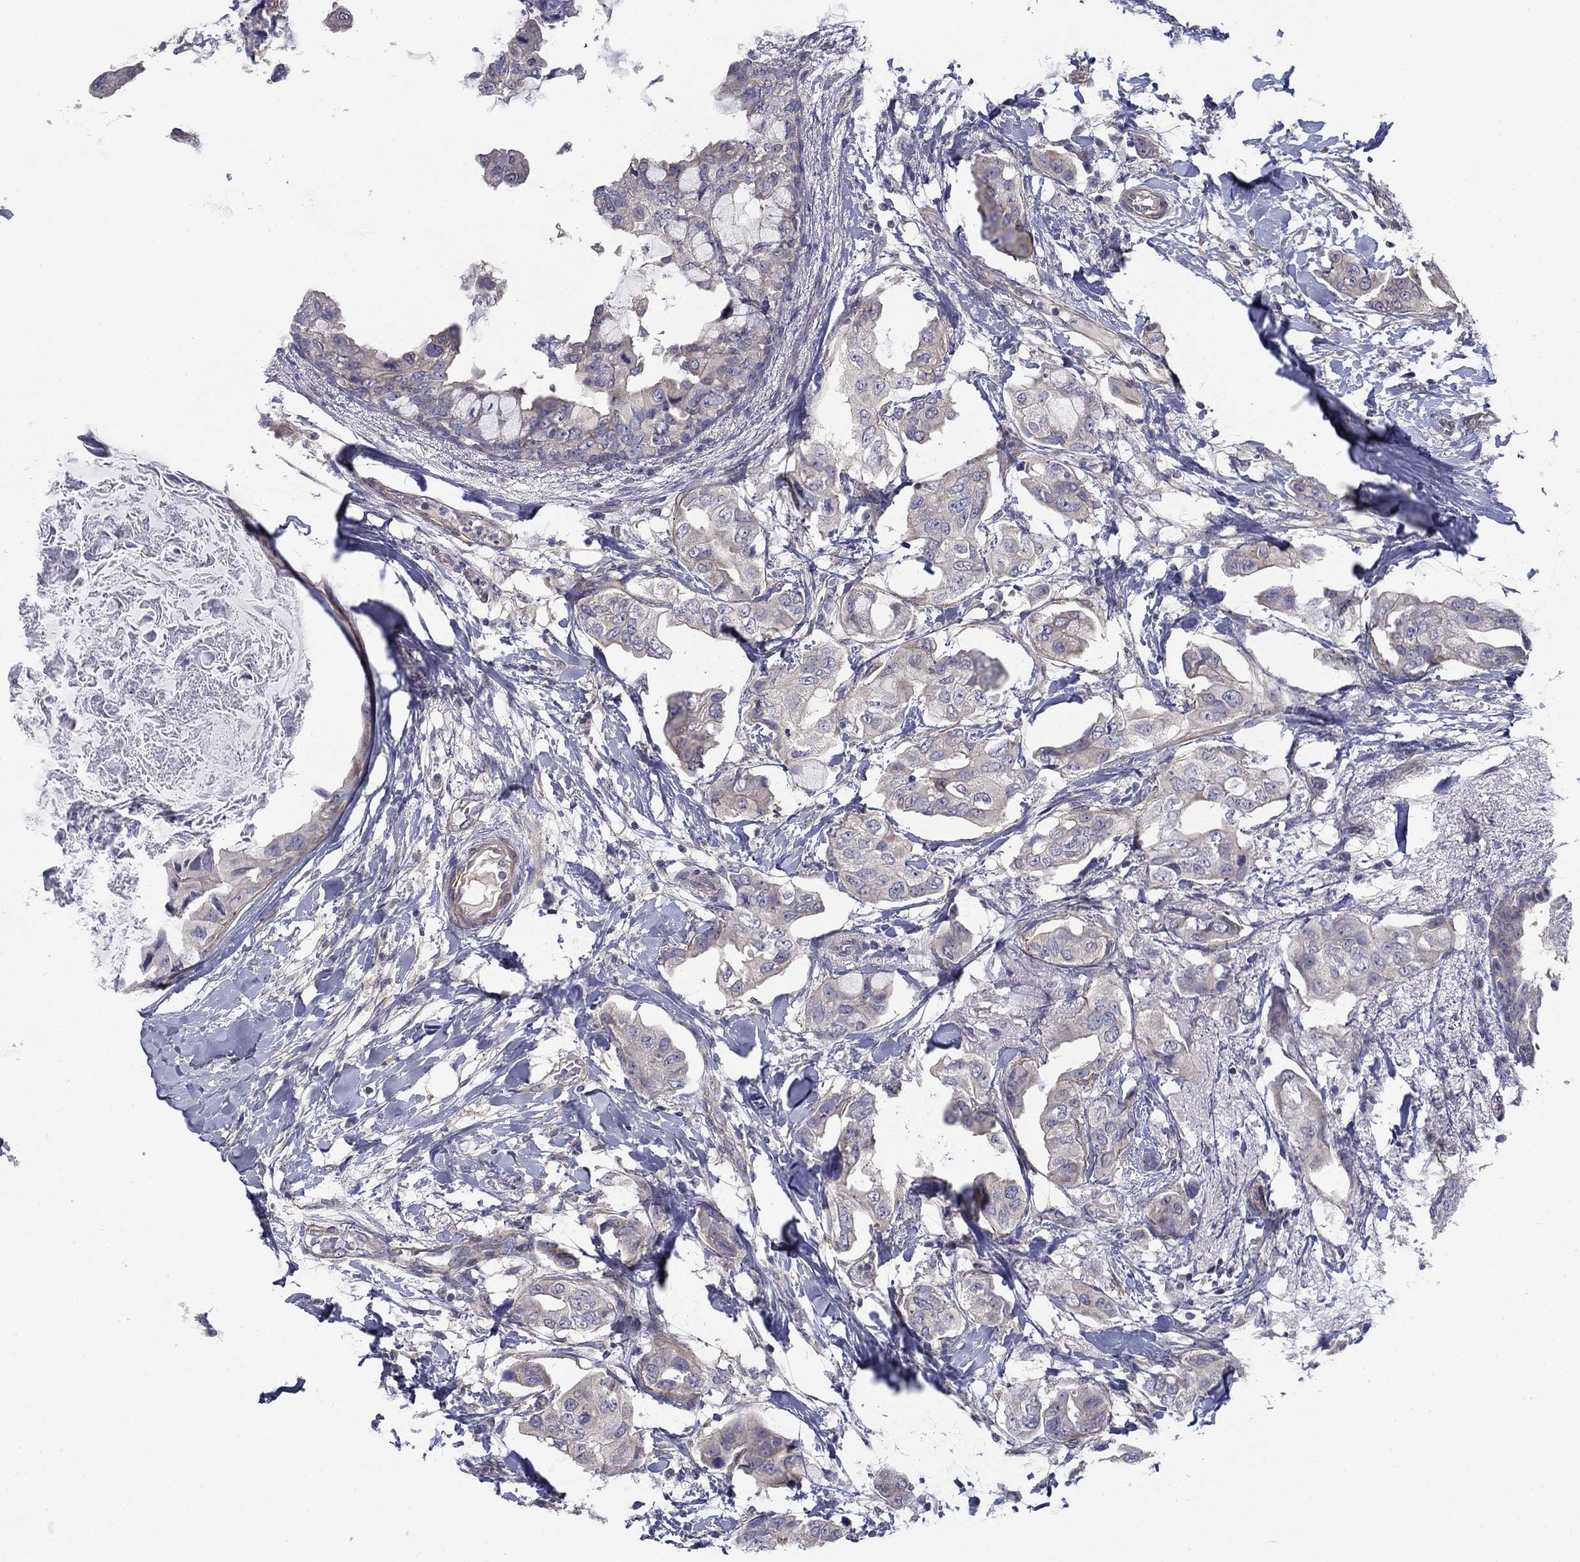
{"staining": {"intensity": "negative", "quantity": "none", "location": "none"}, "tissue": "breast cancer", "cell_type": "Tumor cells", "image_type": "cancer", "snomed": [{"axis": "morphology", "description": "Normal tissue, NOS"}, {"axis": "morphology", "description": "Duct carcinoma"}, {"axis": "topography", "description": "Breast"}], "caption": "This is a image of IHC staining of breast cancer (infiltrating ductal carcinoma), which shows no positivity in tumor cells.", "gene": "GRK7", "patient": {"sex": "female", "age": 40}}